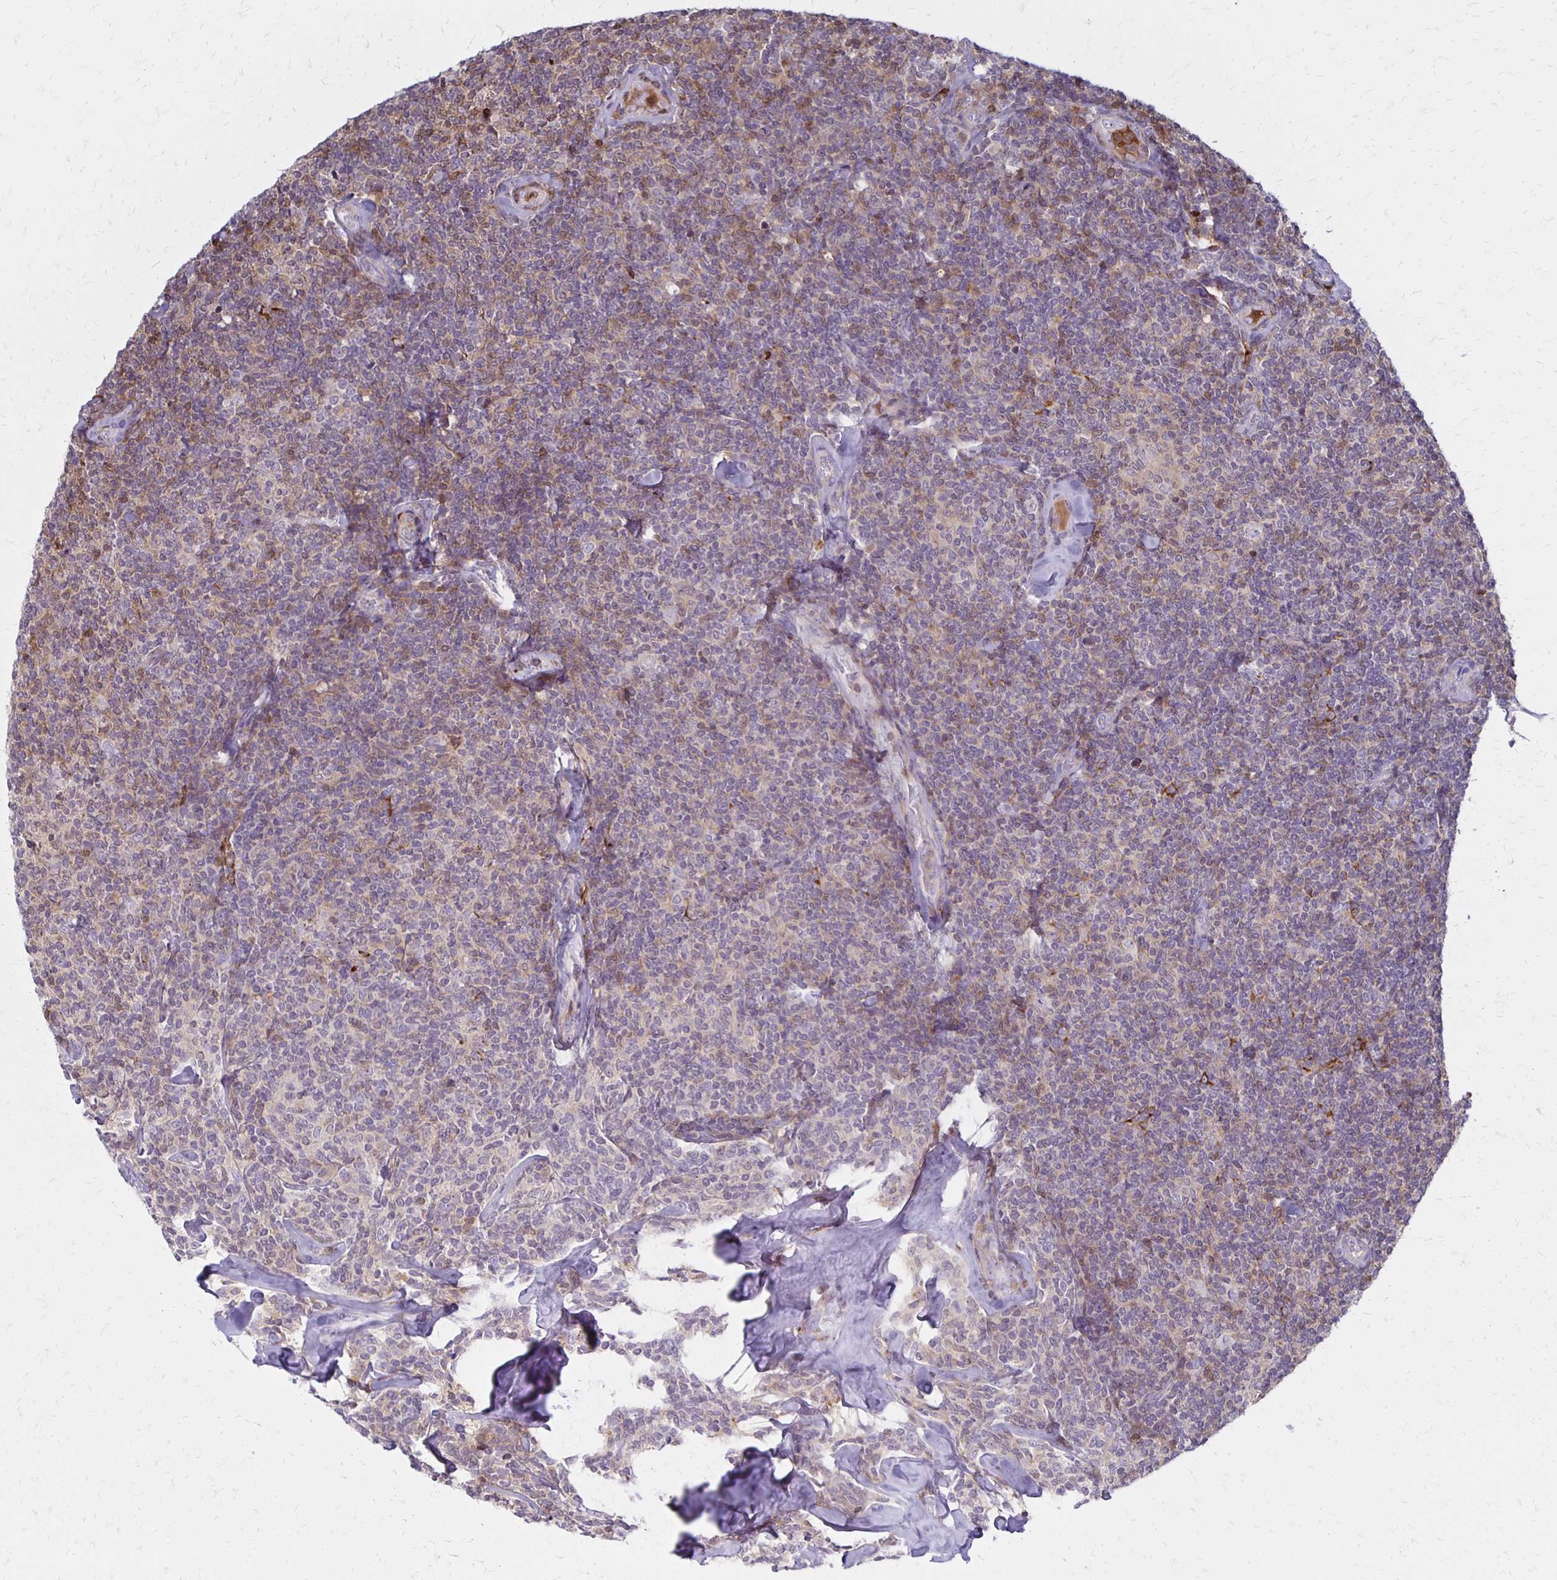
{"staining": {"intensity": "weak", "quantity": "<25%", "location": "cytoplasmic/membranous"}, "tissue": "lymphoma", "cell_type": "Tumor cells", "image_type": "cancer", "snomed": [{"axis": "morphology", "description": "Malignant lymphoma, non-Hodgkin's type, Low grade"}, {"axis": "topography", "description": "Lymph node"}], "caption": "Immunohistochemical staining of lymphoma shows no significant positivity in tumor cells. The staining is performed using DAB brown chromogen with nuclei counter-stained in using hematoxylin.", "gene": "CCL21", "patient": {"sex": "female", "age": 56}}